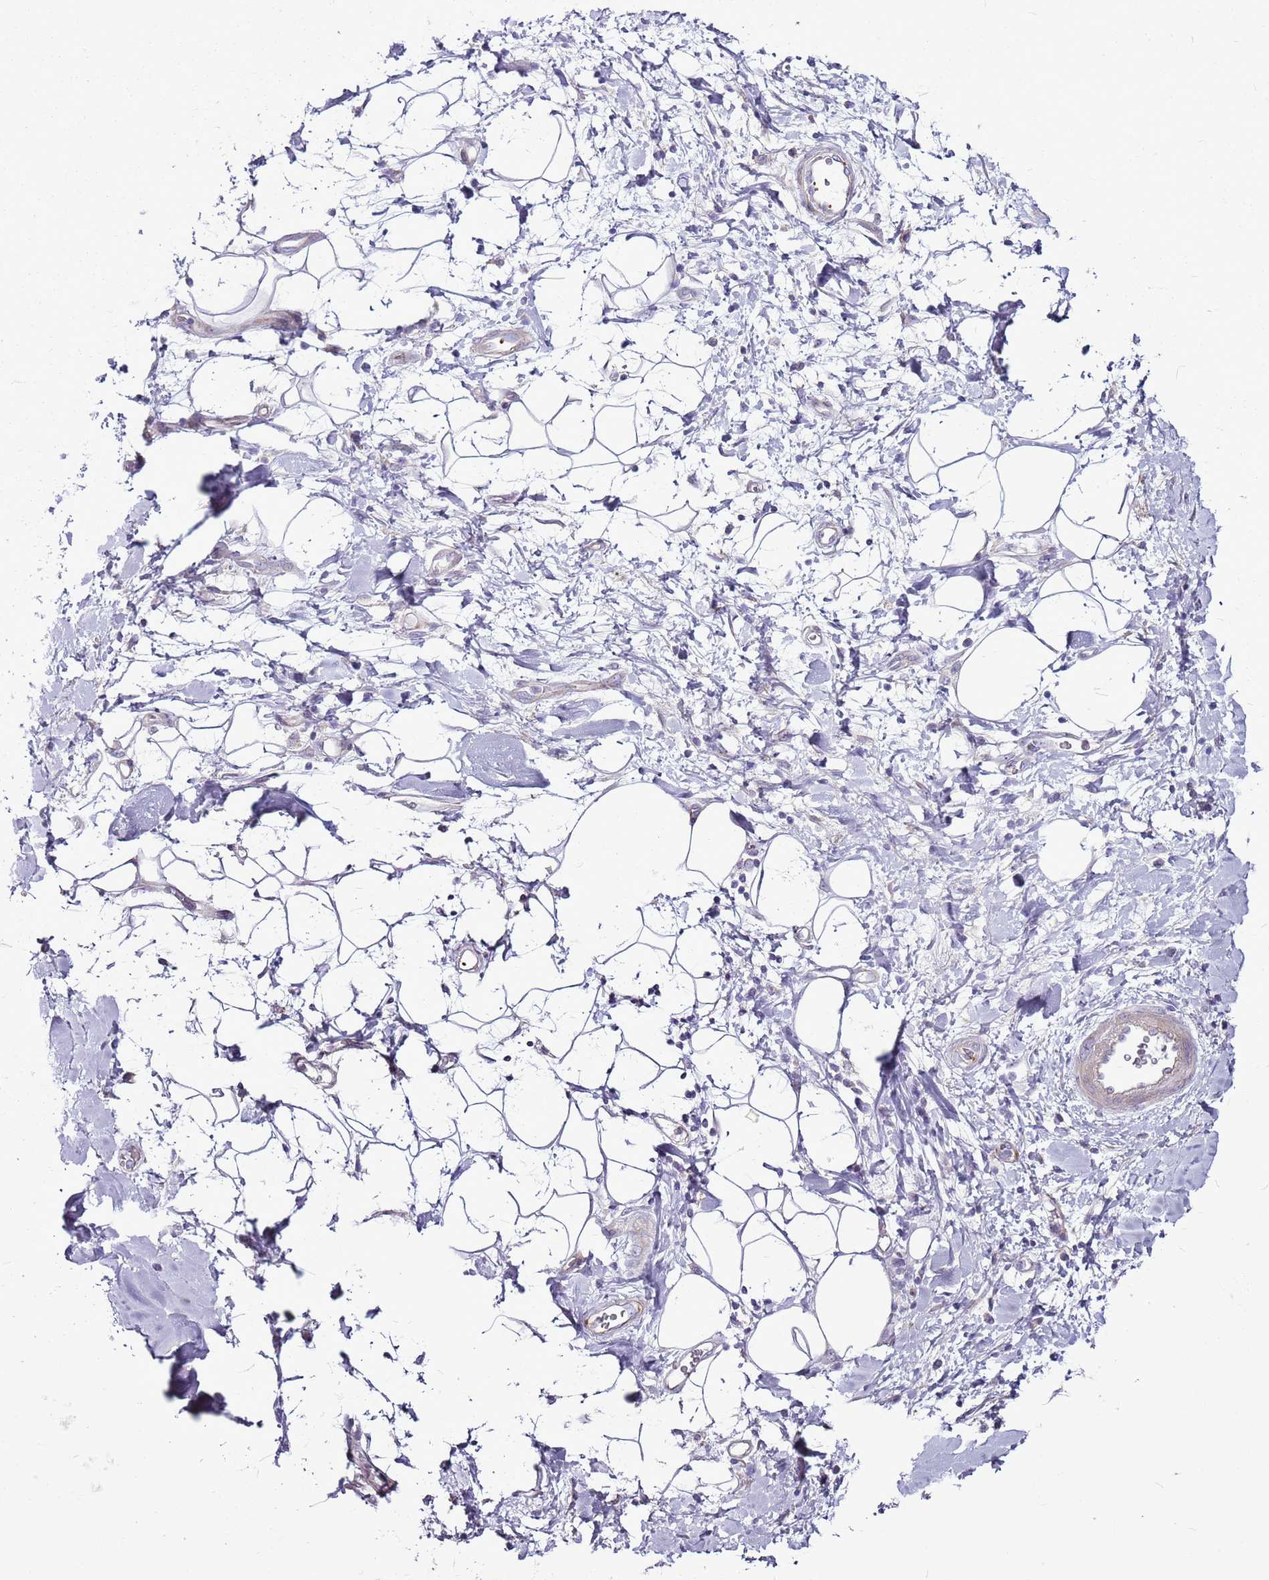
{"staining": {"intensity": "negative", "quantity": "none", "location": "none"}, "tissue": "adipose tissue", "cell_type": "Adipocytes", "image_type": "normal", "snomed": [{"axis": "morphology", "description": "Normal tissue, NOS"}, {"axis": "morphology", "description": "Adenocarcinoma, NOS"}, {"axis": "topography", "description": "Pancreas"}, {"axis": "topography", "description": "Peripheral nerve tissue"}], "caption": "This is a micrograph of IHC staining of normal adipose tissue, which shows no expression in adipocytes. (DAB (3,3'-diaminobenzidine) IHC, high magnification).", "gene": "CHAC2", "patient": {"sex": "male", "age": 59}}